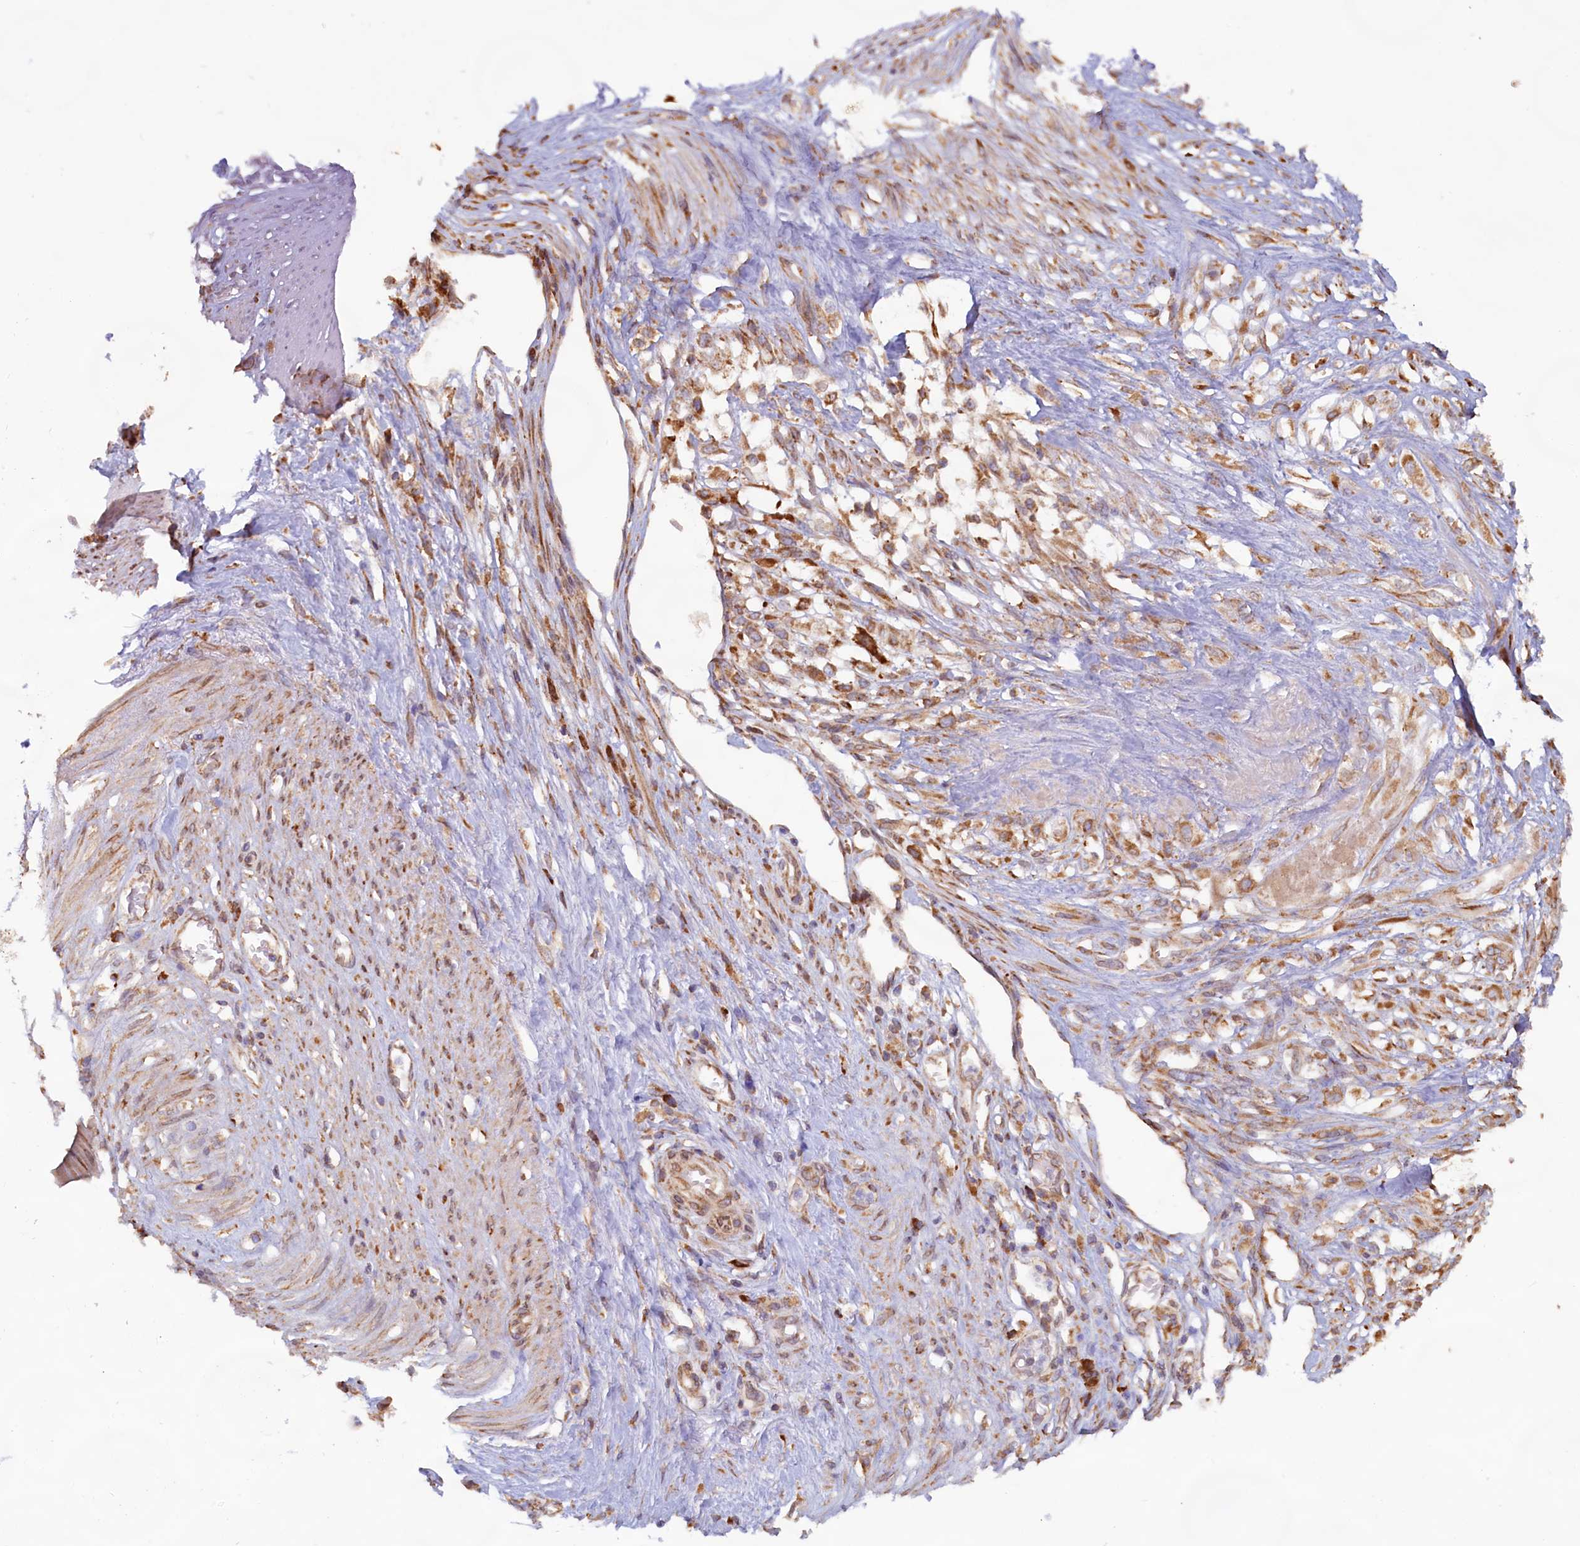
{"staining": {"intensity": "moderate", "quantity": ">75%", "location": "cytoplasmic/membranous"}, "tissue": "stomach cancer", "cell_type": "Tumor cells", "image_type": "cancer", "snomed": [{"axis": "morphology", "description": "Adenocarcinoma, NOS"}, {"axis": "morphology", "description": "Adenocarcinoma, High grade"}, {"axis": "topography", "description": "Stomach, upper"}, {"axis": "topography", "description": "Stomach, lower"}], "caption": "Immunohistochemistry (IHC) (DAB (3,3'-diaminobenzidine)) staining of stomach adenocarcinoma exhibits moderate cytoplasmic/membranous protein expression in about >75% of tumor cells.", "gene": "TBC1D19", "patient": {"sex": "female", "age": 65}}